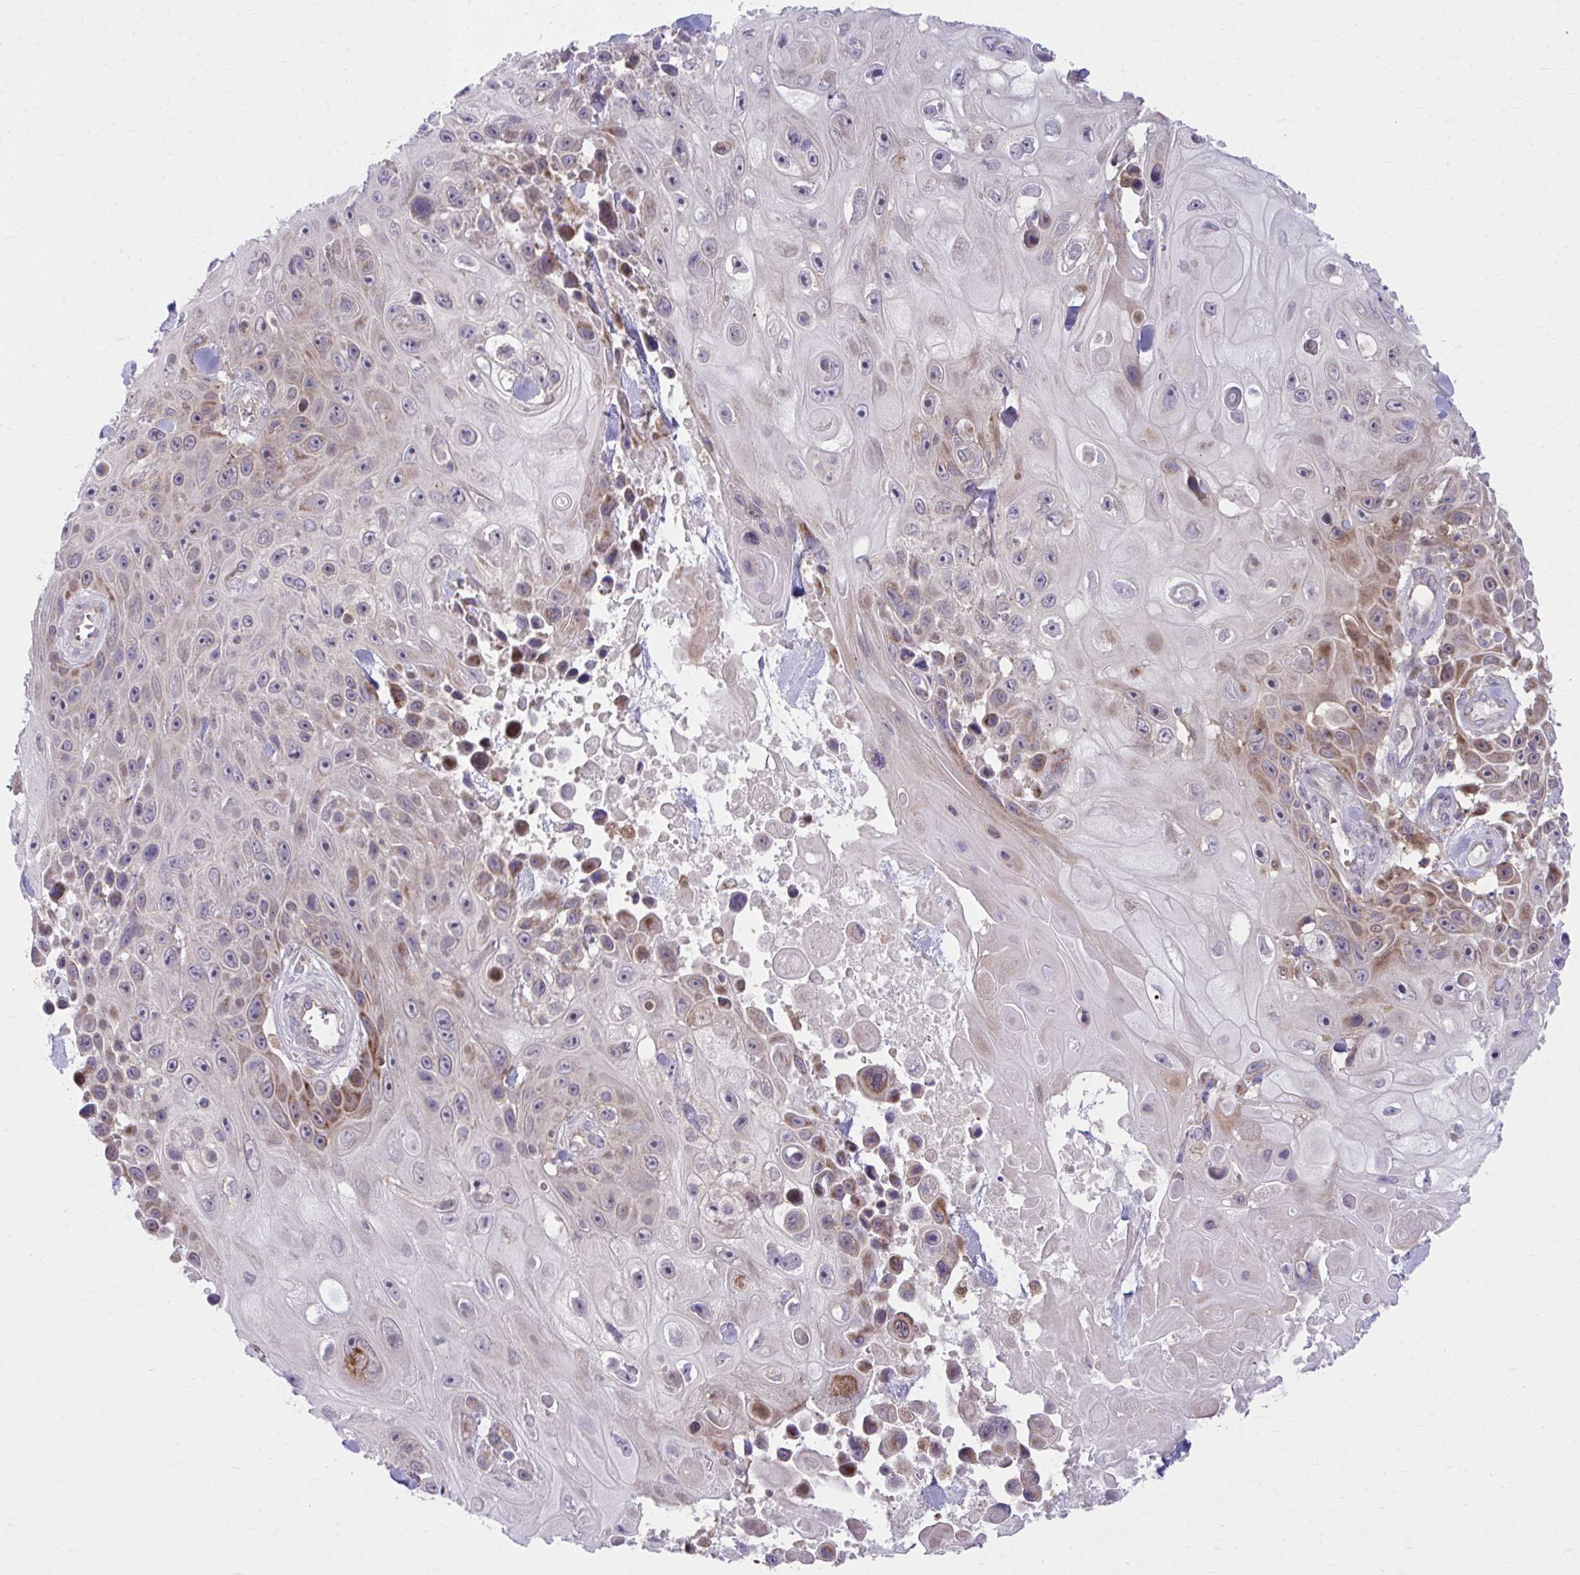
{"staining": {"intensity": "moderate", "quantity": "25%-75%", "location": "cytoplasmic/membranous"}, "tissue": "skin cancer", "cell_type": "Tumor cells", "image_type": "cancer", "snomed": [{"axis": "morphology", "description": "Squamous cell carcinoma, NOS"}, {"axis": "topography", "description": "Skin"}], "caption": "DAB (3,3'-diaminobenzidine) immunohistochemical staining of human skin squamous cell carcinoma displays moderate cytoplasmic/membranous protein expression in about 25%-75% of tumor cells.", "gene": "C16orf54", "patient": {"sex": "male", "age": 82}}